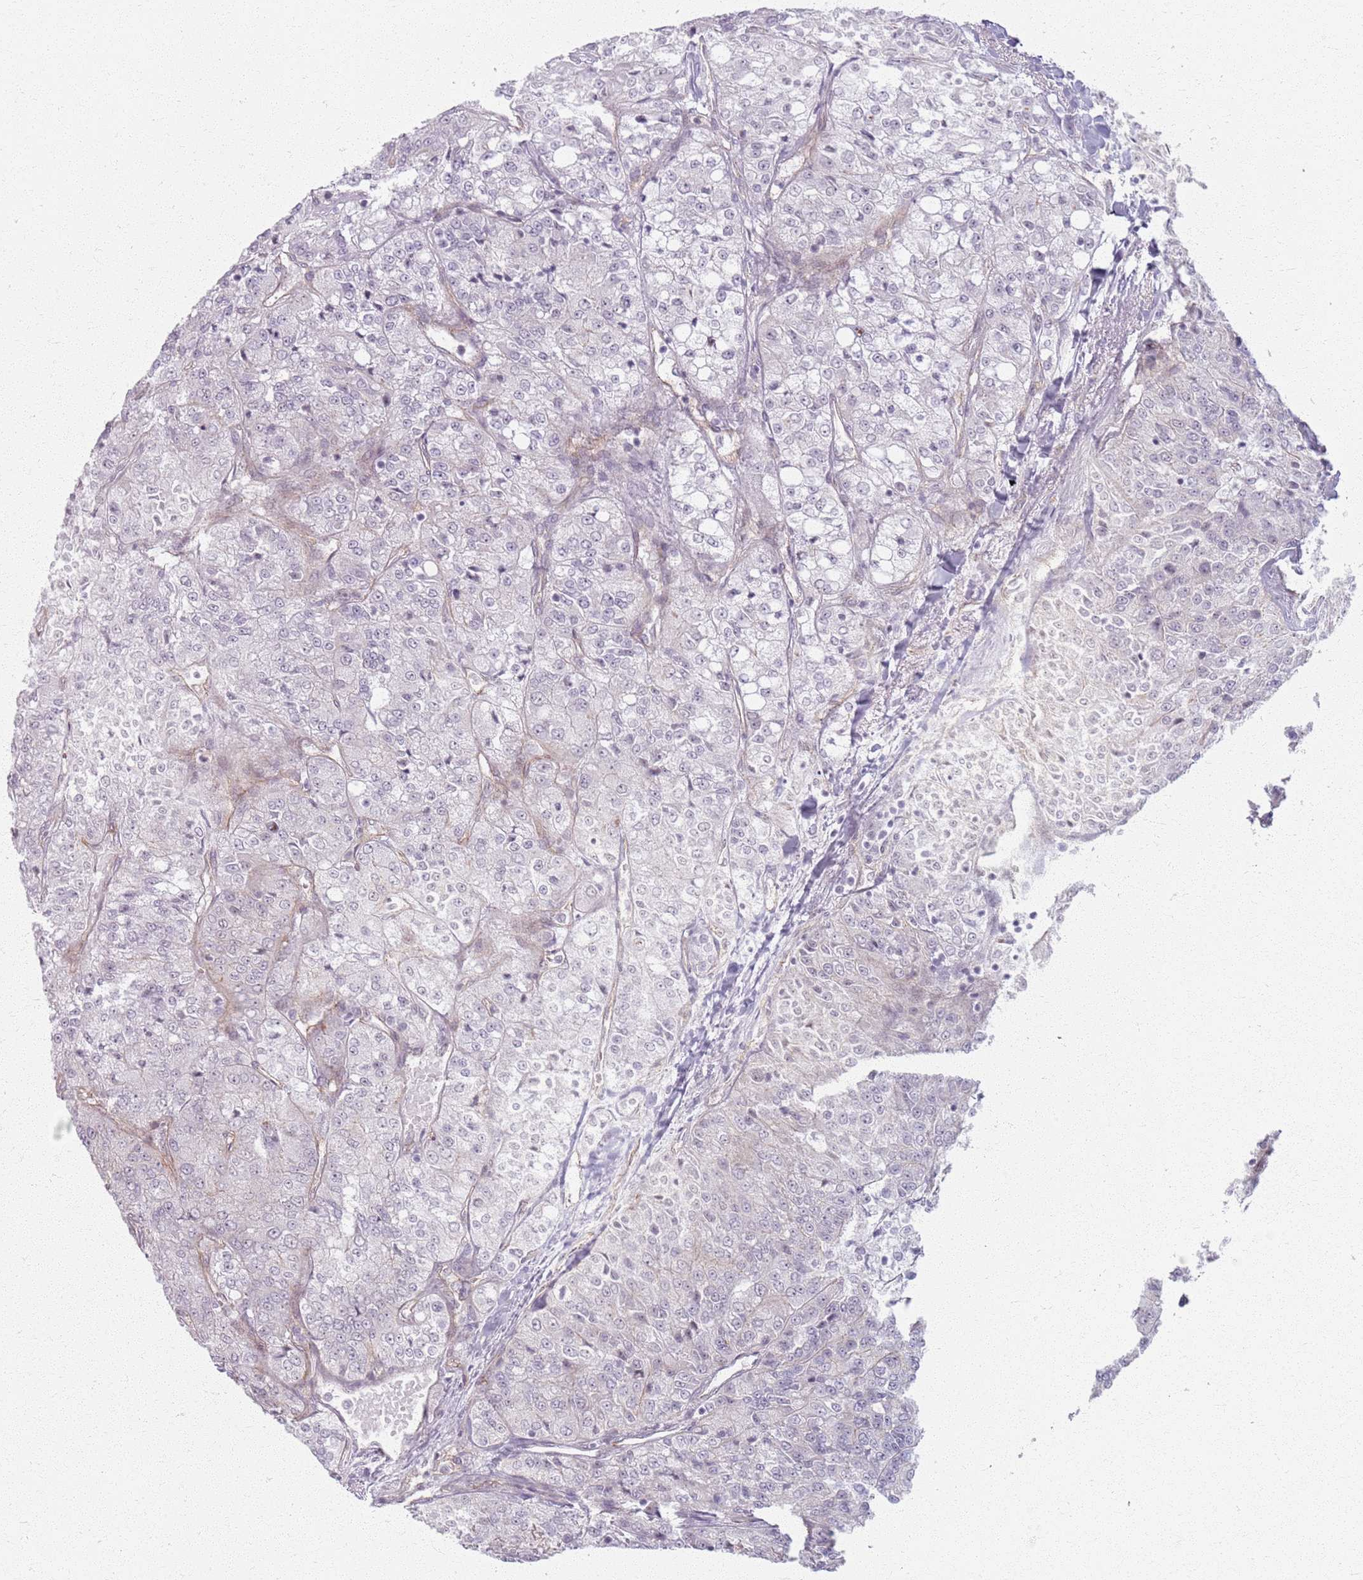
{"staining": {"intensity": "negative", "quantity": "none", "location": "none"}, "tissue": "renal cancer", "cell_type": "Tumor cells", "image_type": "cancer", "snomed": [{"axis": "morphology", "description": "Adenocarcinoma, NOS"}, {"axis": "topography", "description": "Kidney"}], "caption": "Immunohistochemistry micrograph of neoplastic tissue: renal cancer (adenocarcinoma) stained with DAB (3,3'-diaminobenzidine) exhibits no significant protein staining in tumor cells. (DAB IHC visualized using brightfield microscopy, high magnification).", "gene": "KCNA5", "patient": {"sex": "female", "age": 63}}